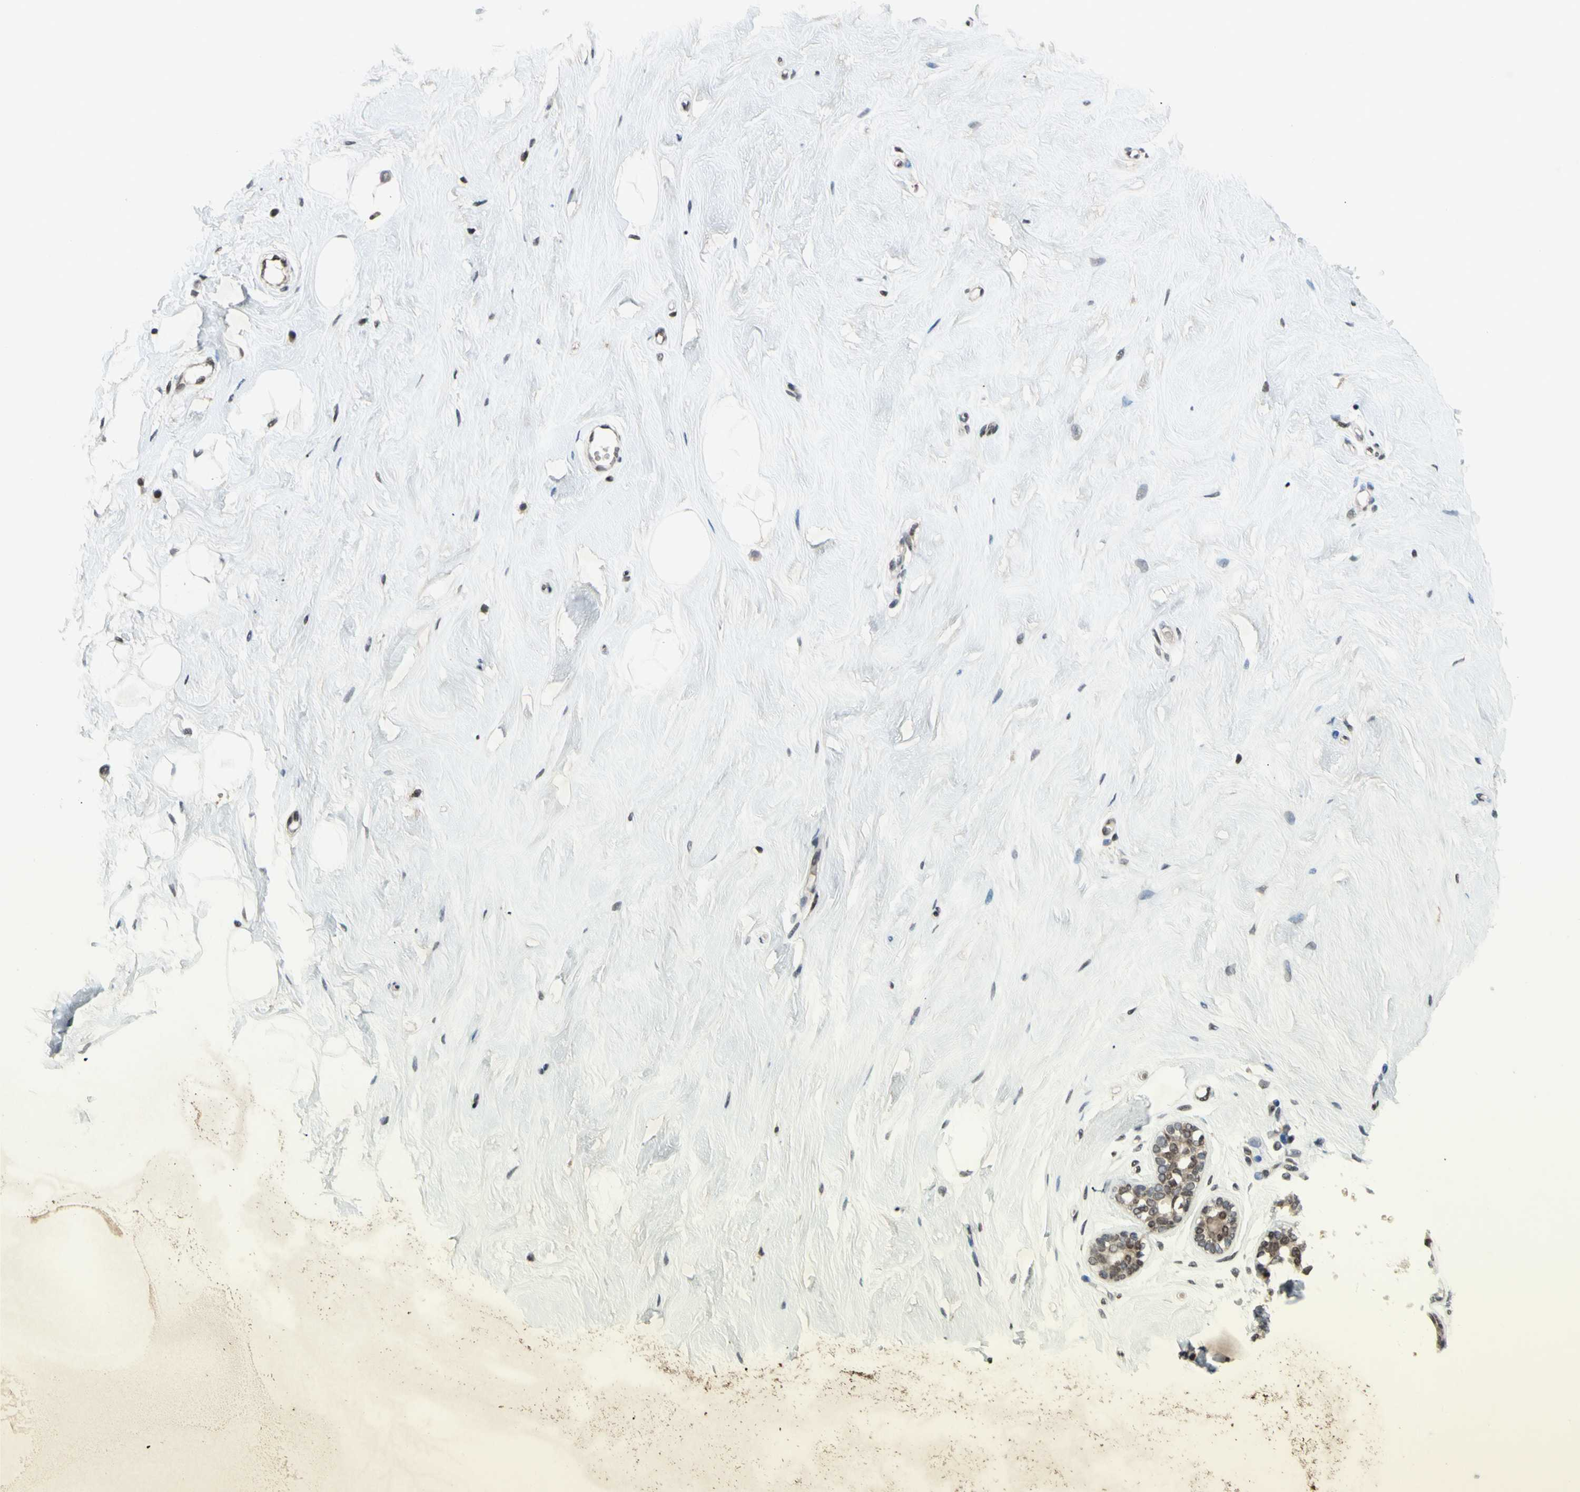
{"staining": {"intensity": "negative", "quantity": "none", "location": "none"}, "tissue": "breast", "cell_type": "Adipocytes", "image_type": "normal", "snomed": [{"axis": "morphology", "description": "Normal tissue, NOS"}, {"axis": "topography", "description": "Breast"}], "caption": "High power microscopy histopathology image of an immunohistochemistry photomicrograph of normal breast, revealing no significant staining in adipocytes.", "gene": "XPO1", "patient": {"sex": "female", "age": 23}}